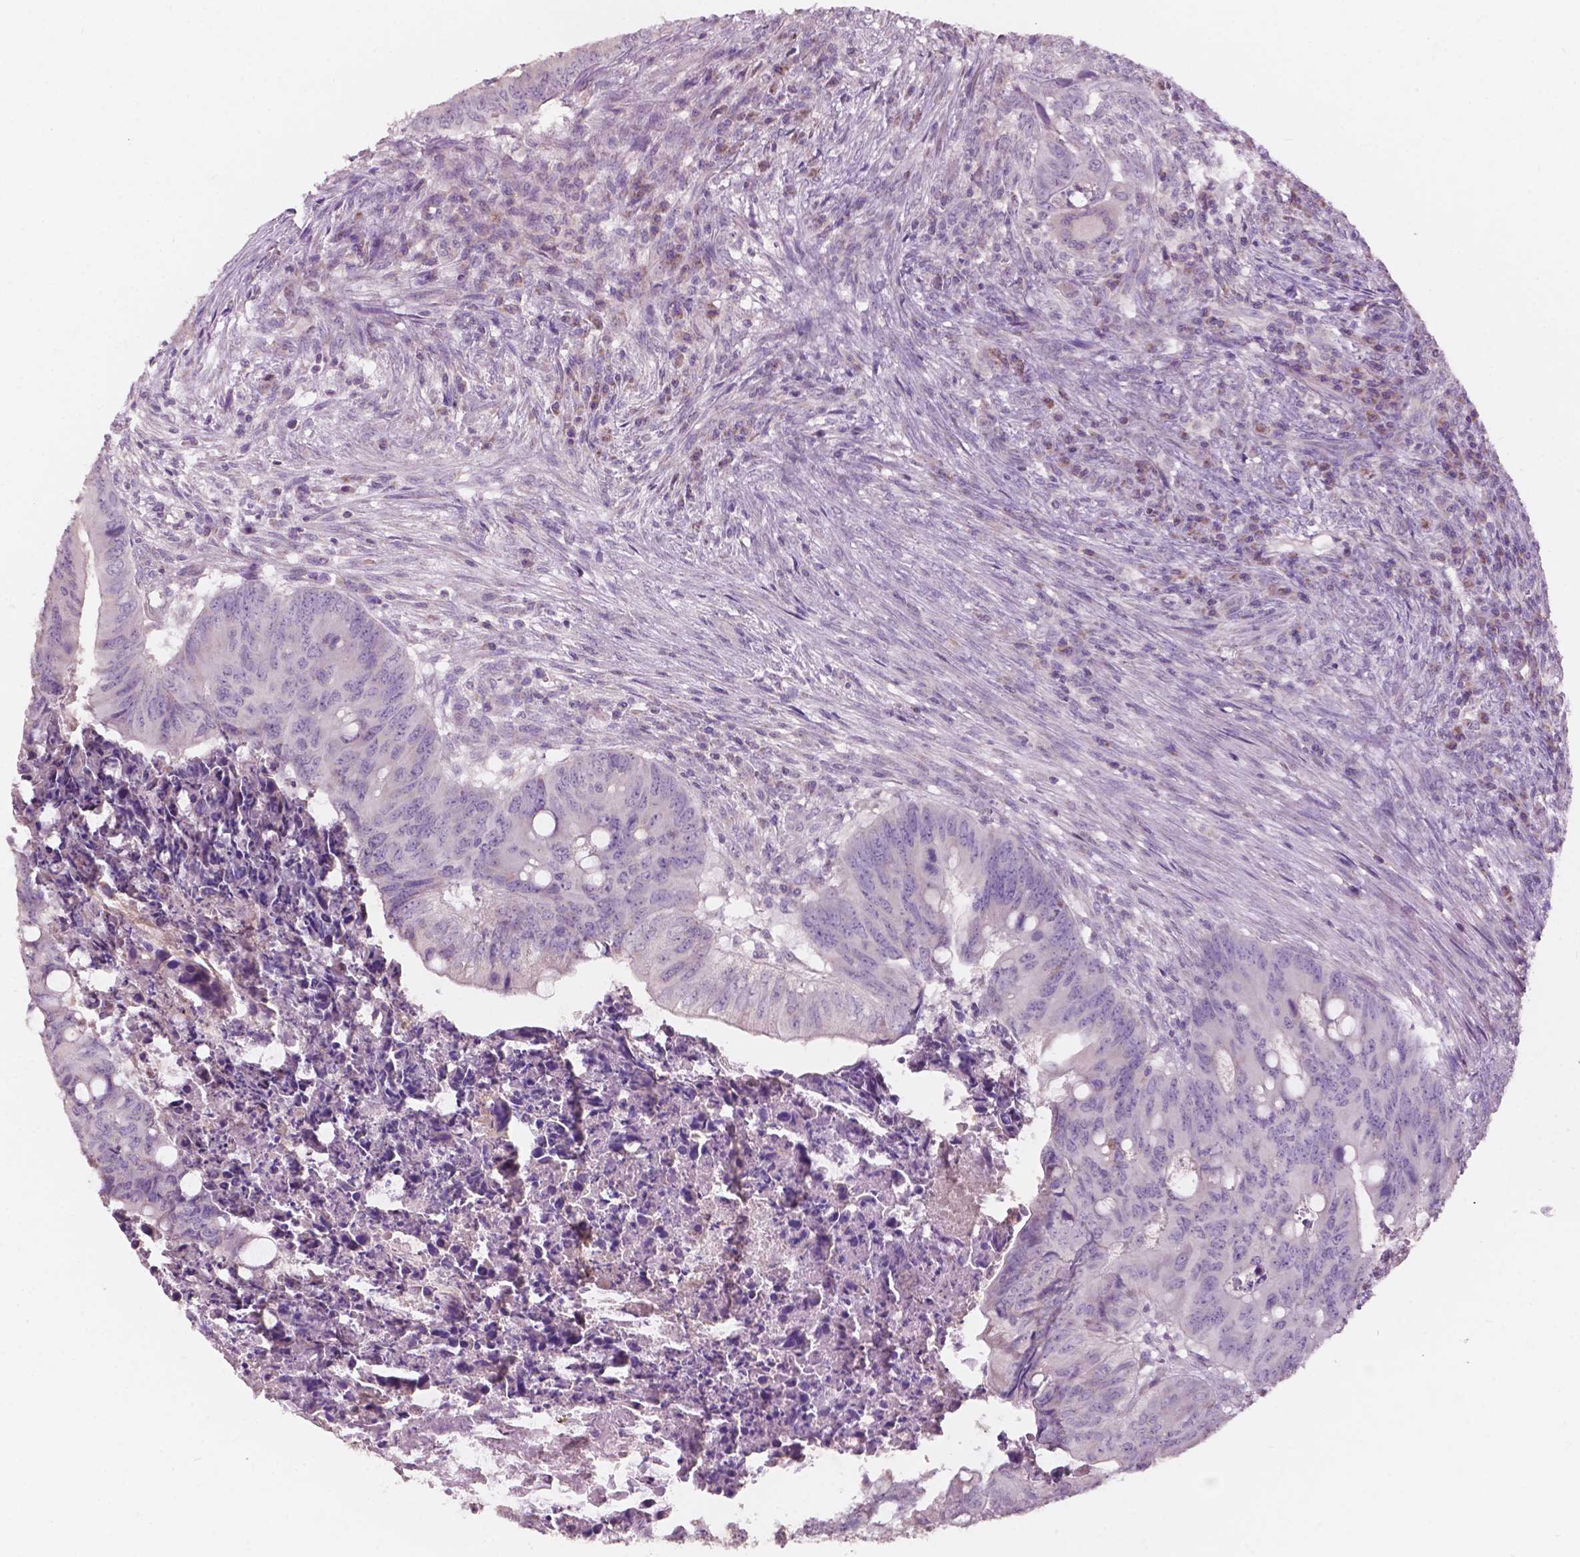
{"staining": {"intensity": "negative", "quantity": "none", "location": "none"}, "tissue": "colorectal cancer", "cell_type": "Tumor cells", "image_type": "cancer", "snomed": [{"axis": "morphology", "description": "Adenocarcinoma, NOS"}, {"axis": "topography", "description": "Colon"}], "caption": "Colorectal cancer (adenocarcinoma) stained for a protein using immunohistochemistry (IHC) reveals no expression tumor cells.", "gene": "NDUFS1", "patient": {"sex": "female", "age": 74}}